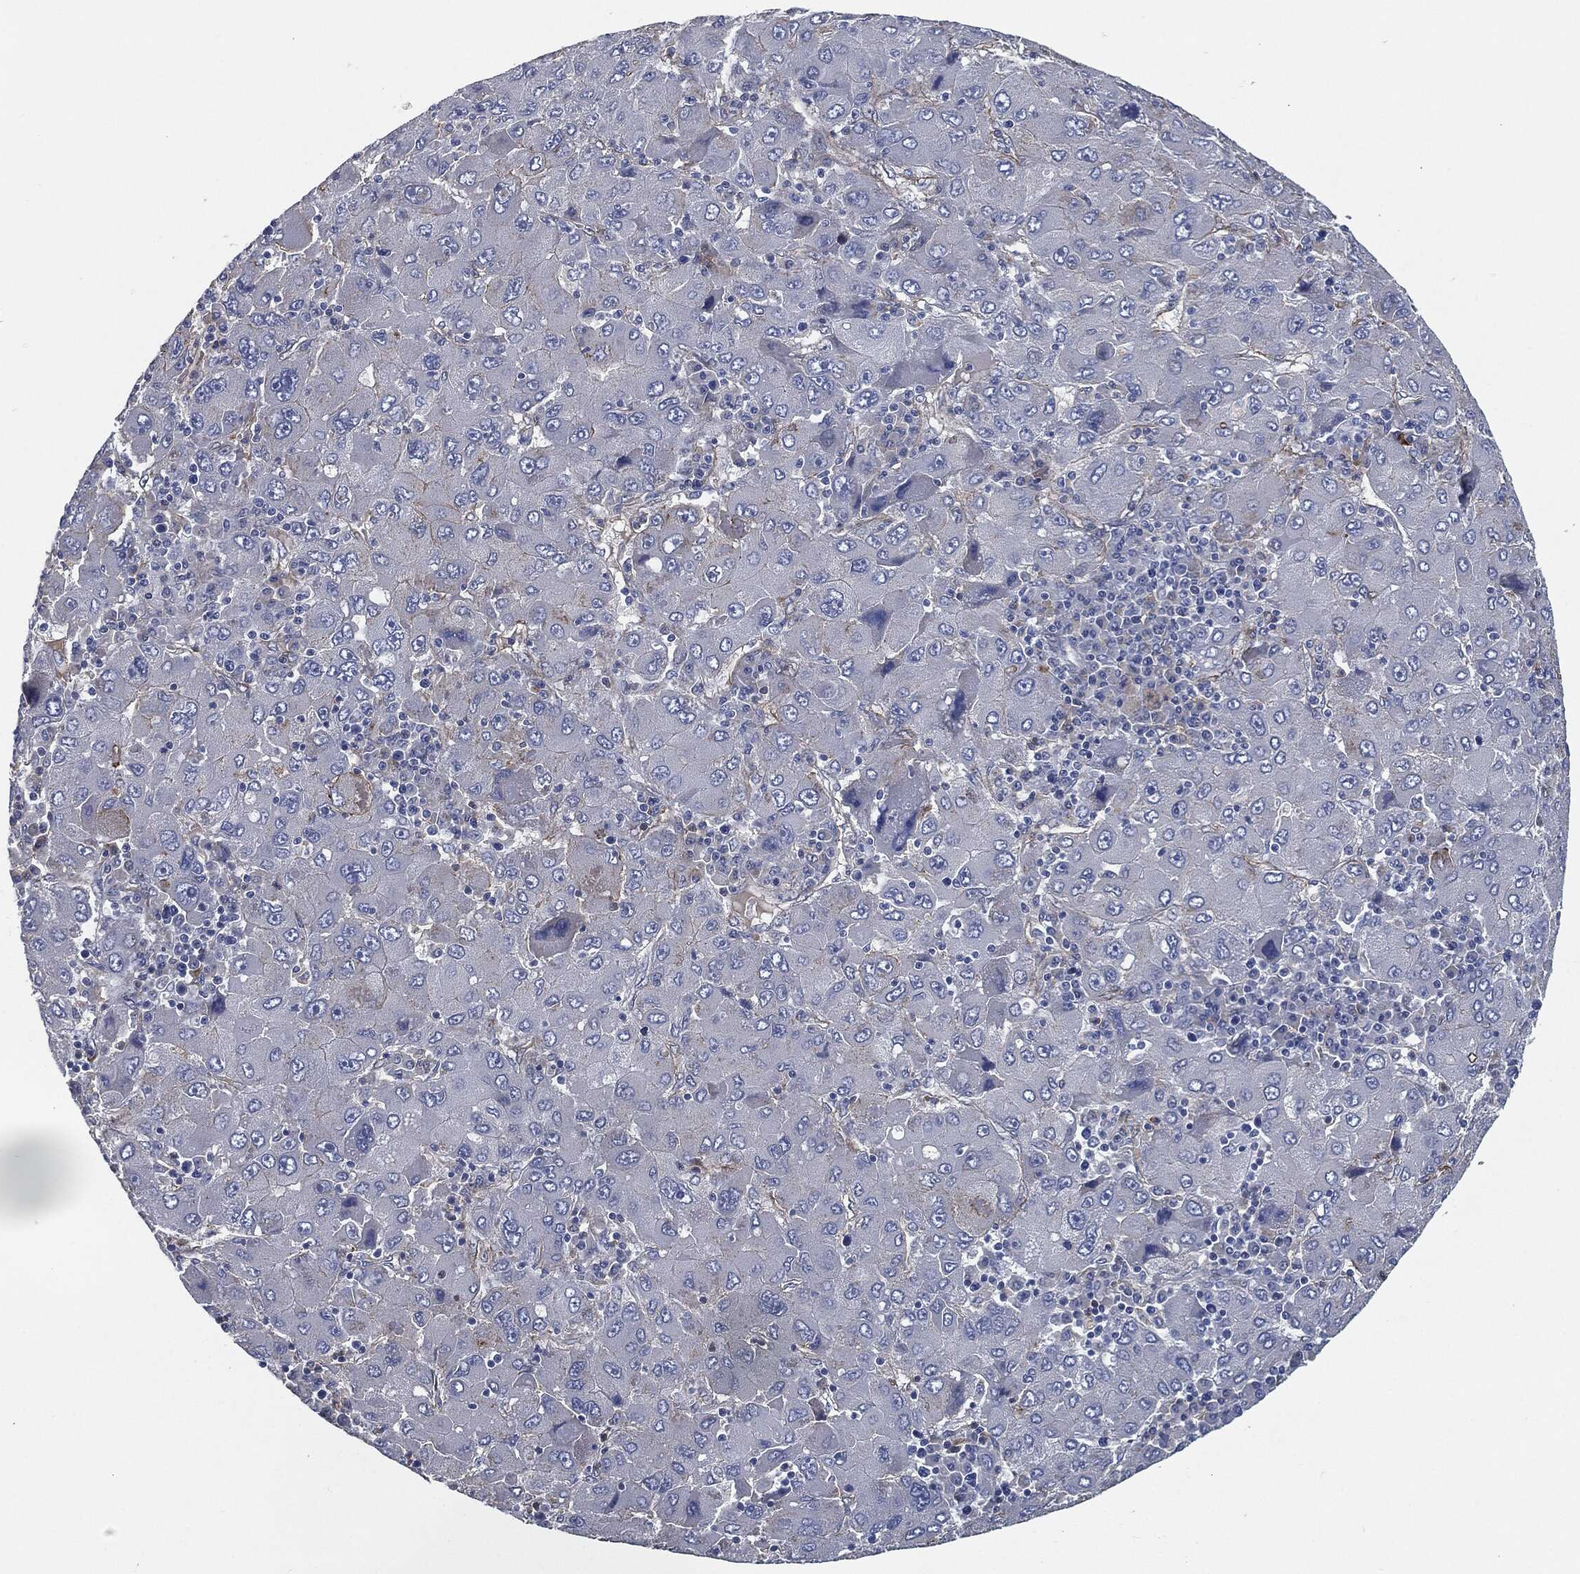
{"staining": {"intensity": "negative", "quantity": "none", "location": "none"}, "tissue": "liver cancer", "cell_type": "Tumor cells", "image_type": "cancer", "snomed": [{"axis": "morphology", "description": "Carcinoma, Hepatocellular, NOS"}, {"axis": "topography", "description": "Liver"}], "caption": "Immunohistochemical staining of liver hepatocellular carcinoma reveals no significant staining in tumor cells.", "gene": "SVIL", "patient": {"sex": "male", "age": 75}}